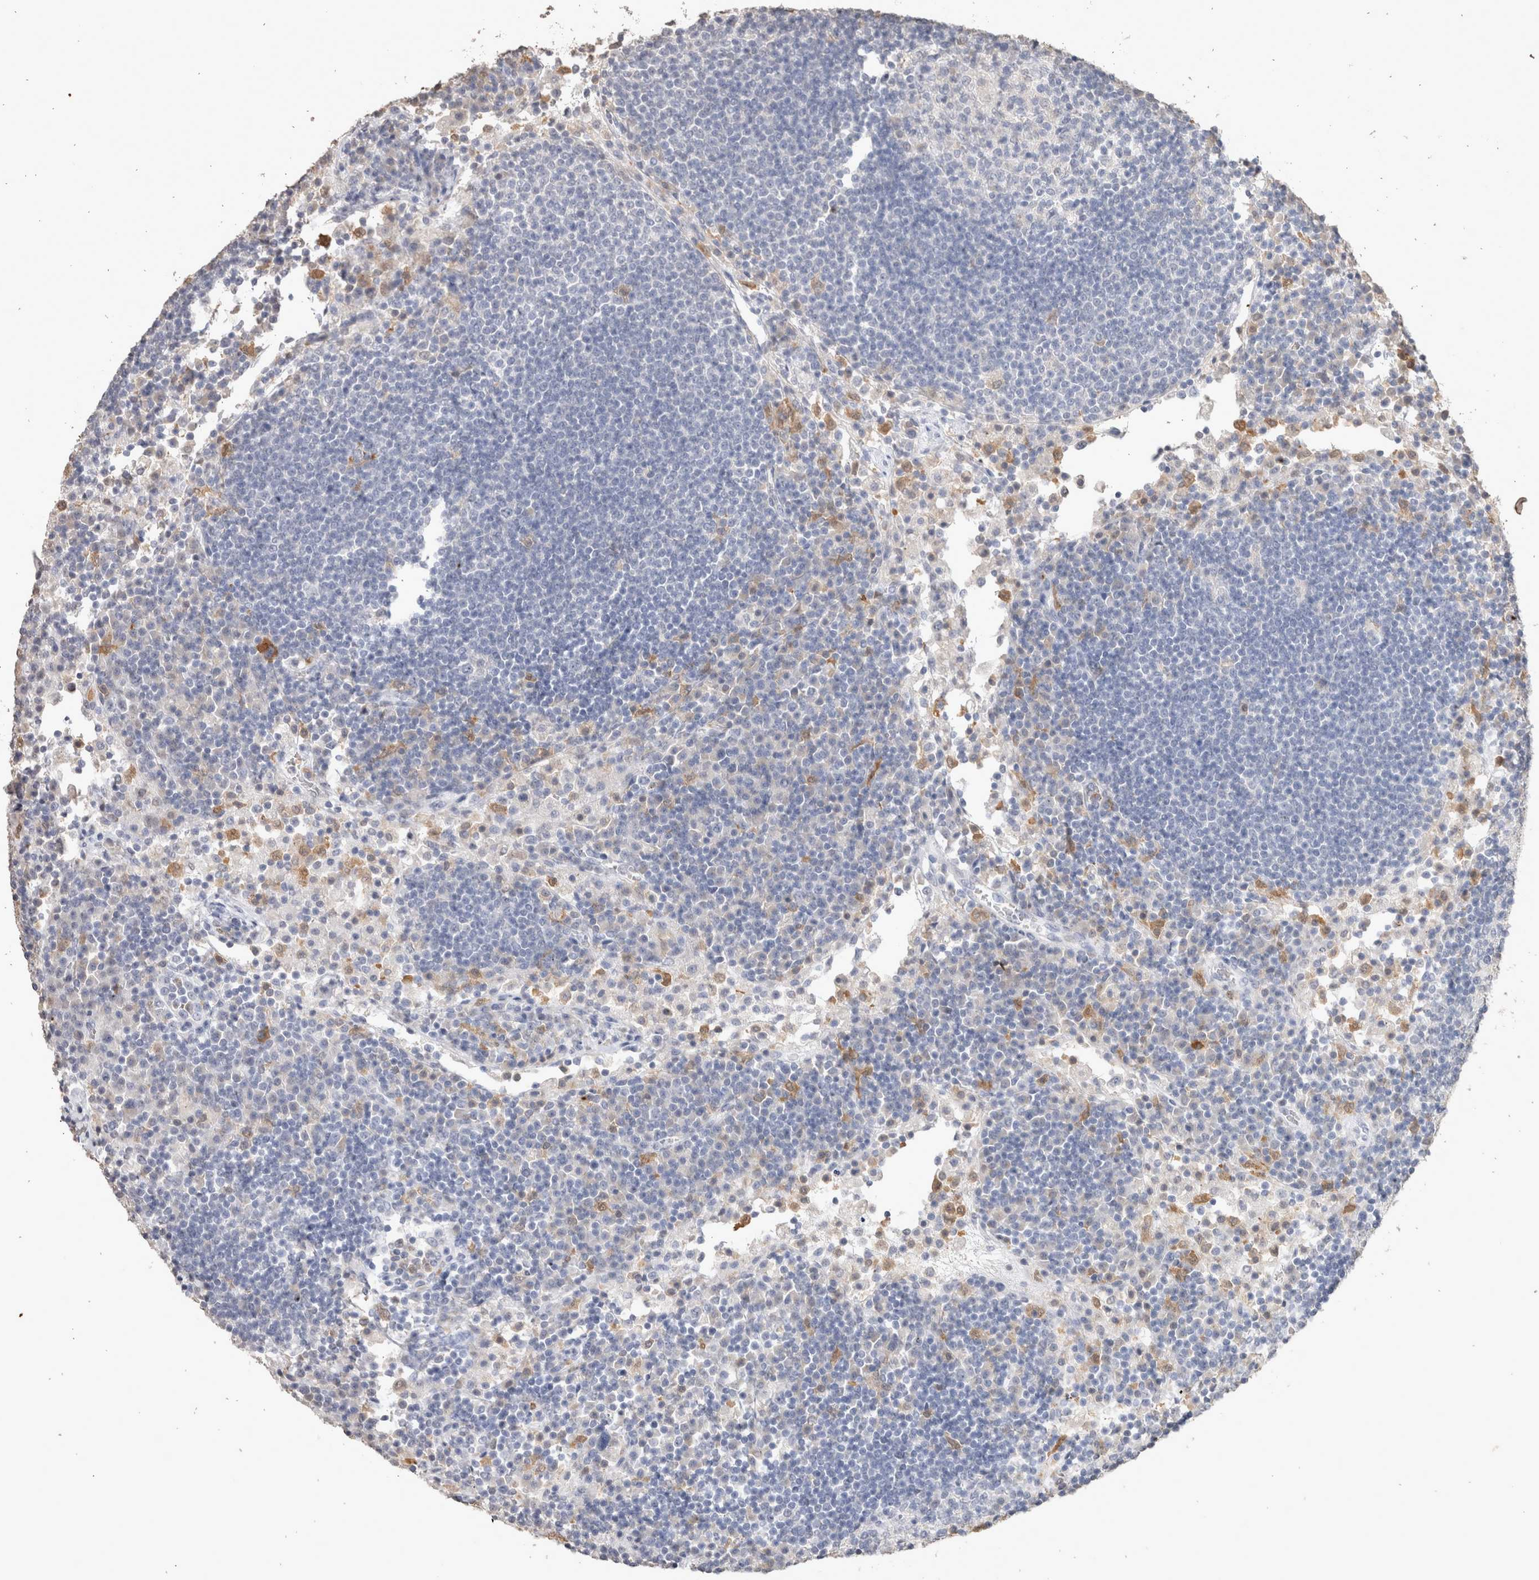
{"staining": {"intensity": "negative", "quantity": "none", "location": "none"}, "tissue": "lymph node", "cell_type": "Germinal center cells", "image_type": "normal", "snomed": [{"axis": "morphology", "description": "Normal tissue, NOS"}, {"axis": "topography", "description": "Lymph node"}], "caption": "Germinal center cells show no significant protein staining in normal lymph node. (DAB (3,3'-diaminobenzidine) immunohistochemistry with hematoxylin counter stain).", "gene": "LGALS2", "patient": {"sex": "female", "age": 53}}